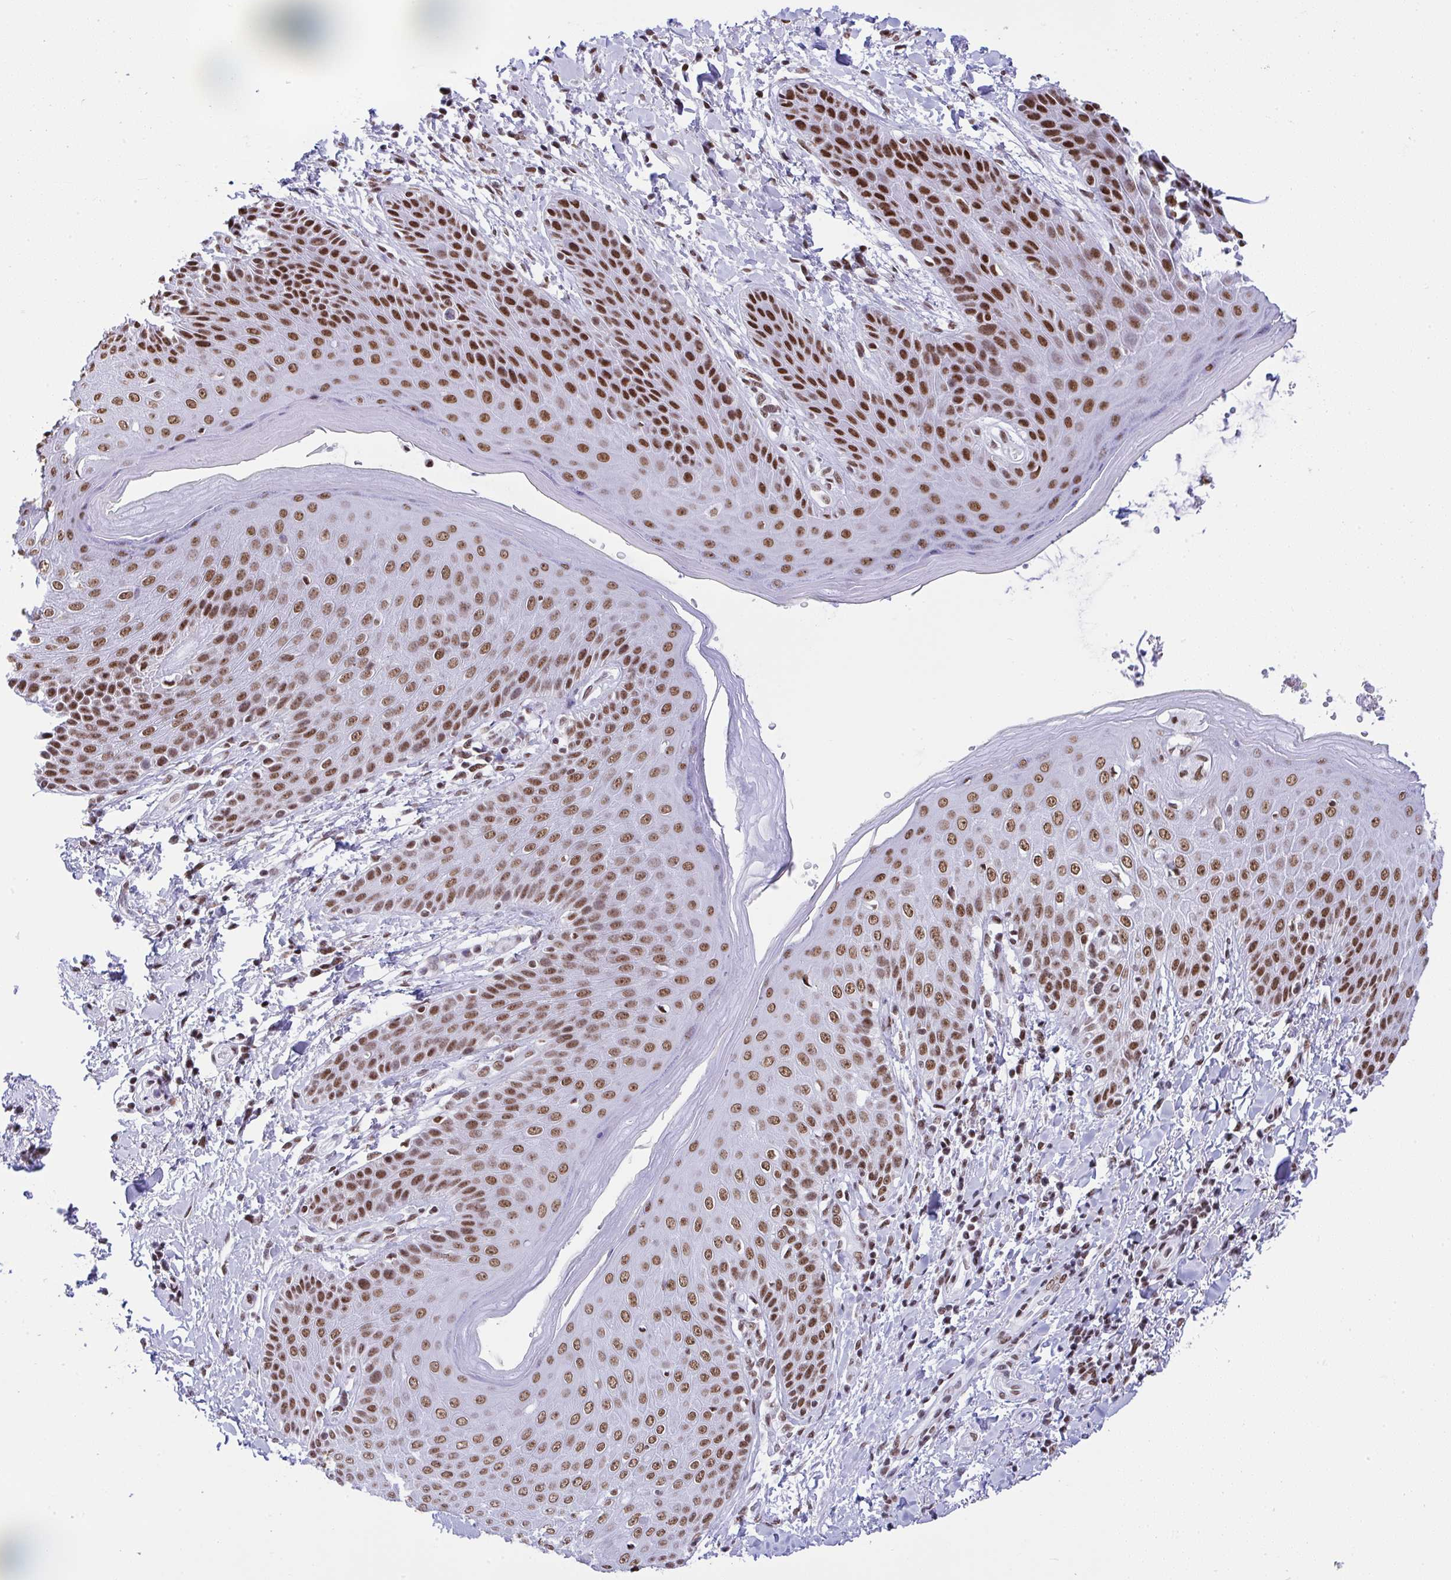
{"staining": {"intensity": "moderate", "quantity": ">75%", "location": "nuclear"}, "tissue": "skin", "cell_type": "Epidermal cells", "image_type": "normal", "snomed": [{"axis": "morphology", "description": "Normal tissue, NOS"}, {"axis": "topography", "description": "Anal"}, {"axis": "topography", "description": "Peripheral nerve tissue"}], "caption": "Immunohistochemistry (DAB) staining of unremarkable human skin demonstrates moderate nuclear protein staining in about >75% of epidermal cells. (brown staining indicates protein expression, while blue staining denotes nuclei).", "gene": "DDX52", "patient": {"sex": "male", "age": 51}}